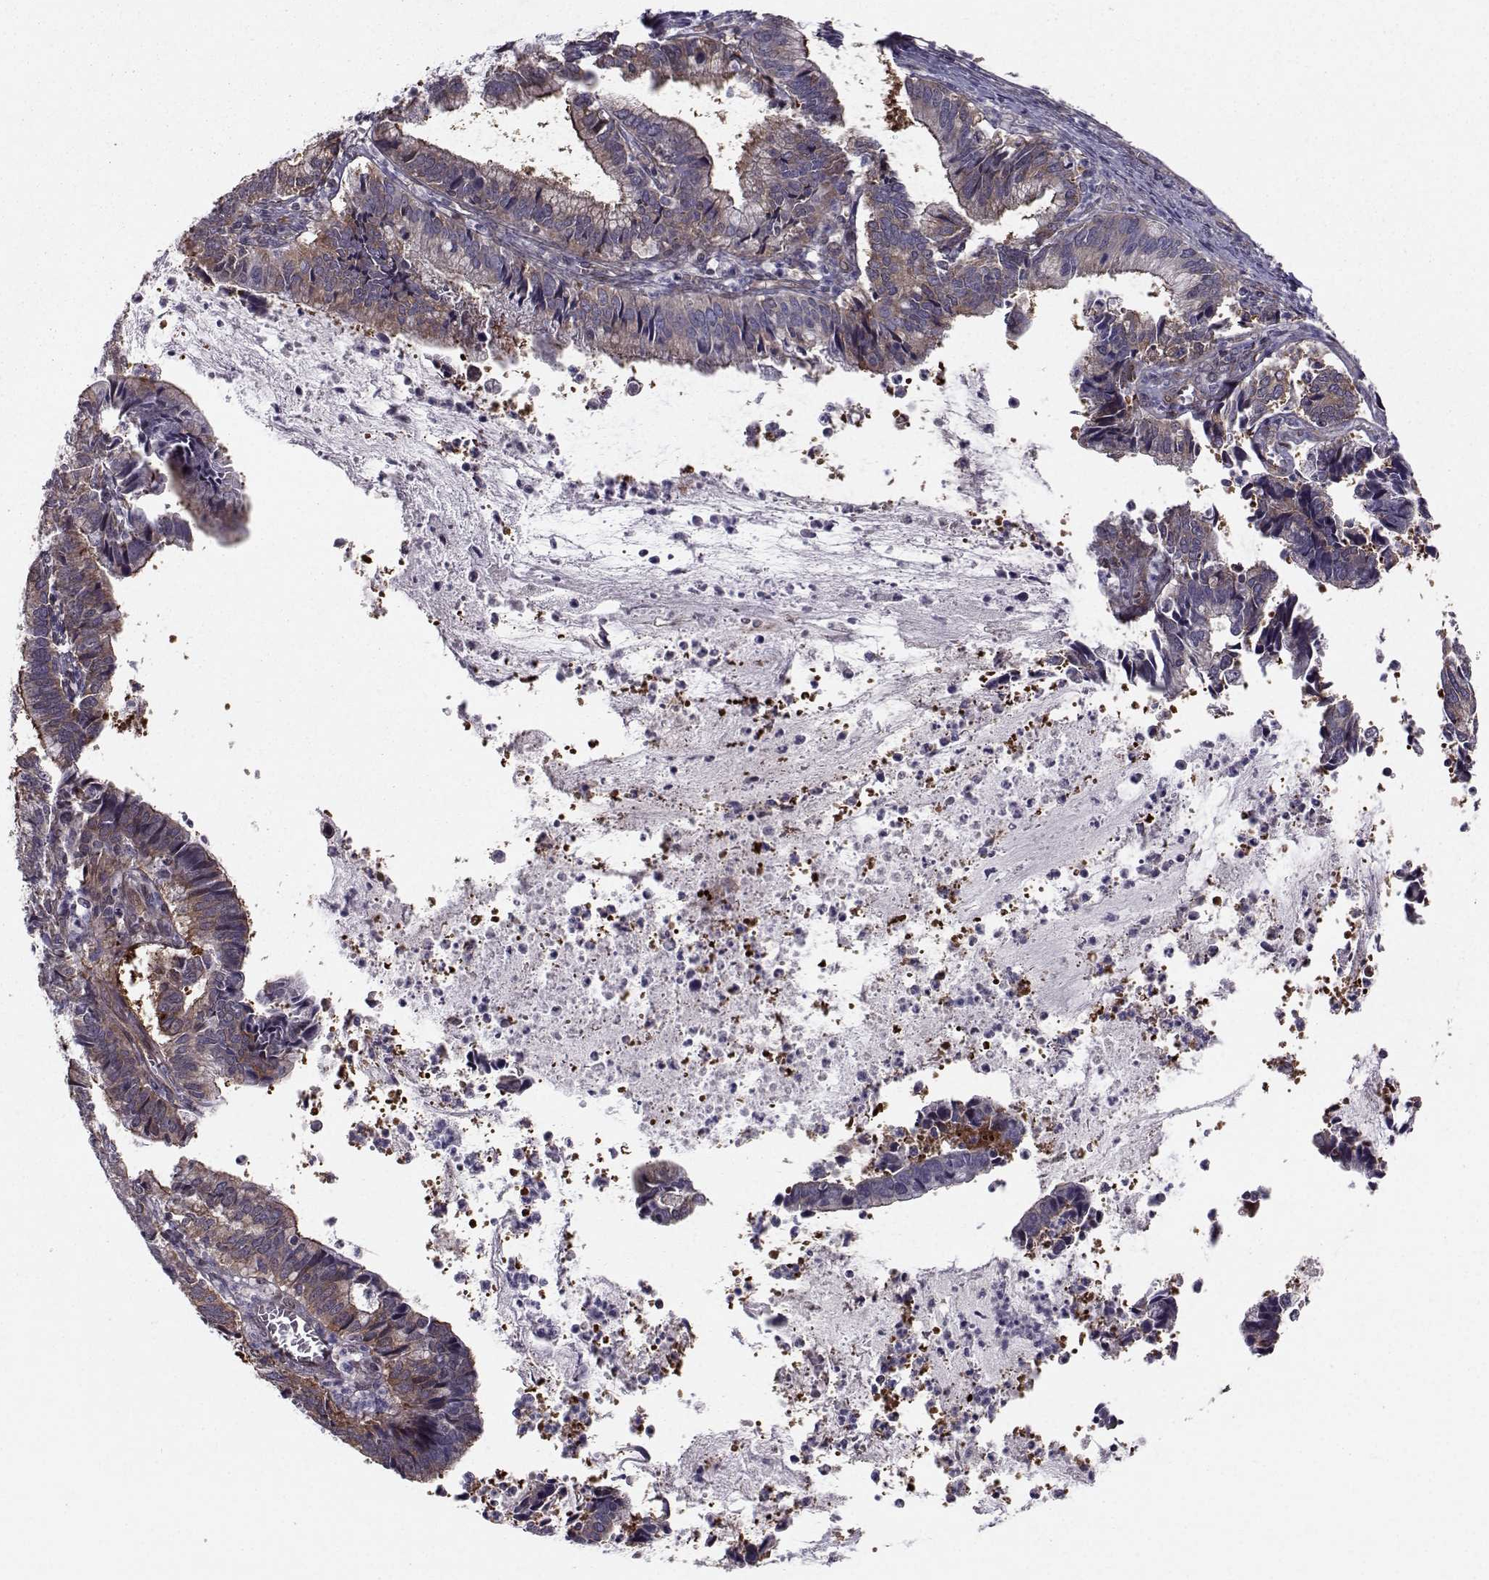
{"staining": {"intensity": "moderate", "quantity": "25%-75%", "location": "cytoplasmic/membranous"}, "tissue": "cervical cancer", "cell_type": "Tumor cells", "image_type": "cancer", "snomed": [{"axis": "morphology", "description": "Adenocarcinoma, NOS"}, {"axis": "topography", "description": "Cervix"}], "caption": "Protein expression analysis of cervical cancer exhibits moderate cytoplasmic/membranous positivity in approximately 25%-75% of tumor cells.", "gene": "HSP90AB1", "patient": {"sex": "female", "age": 42}}